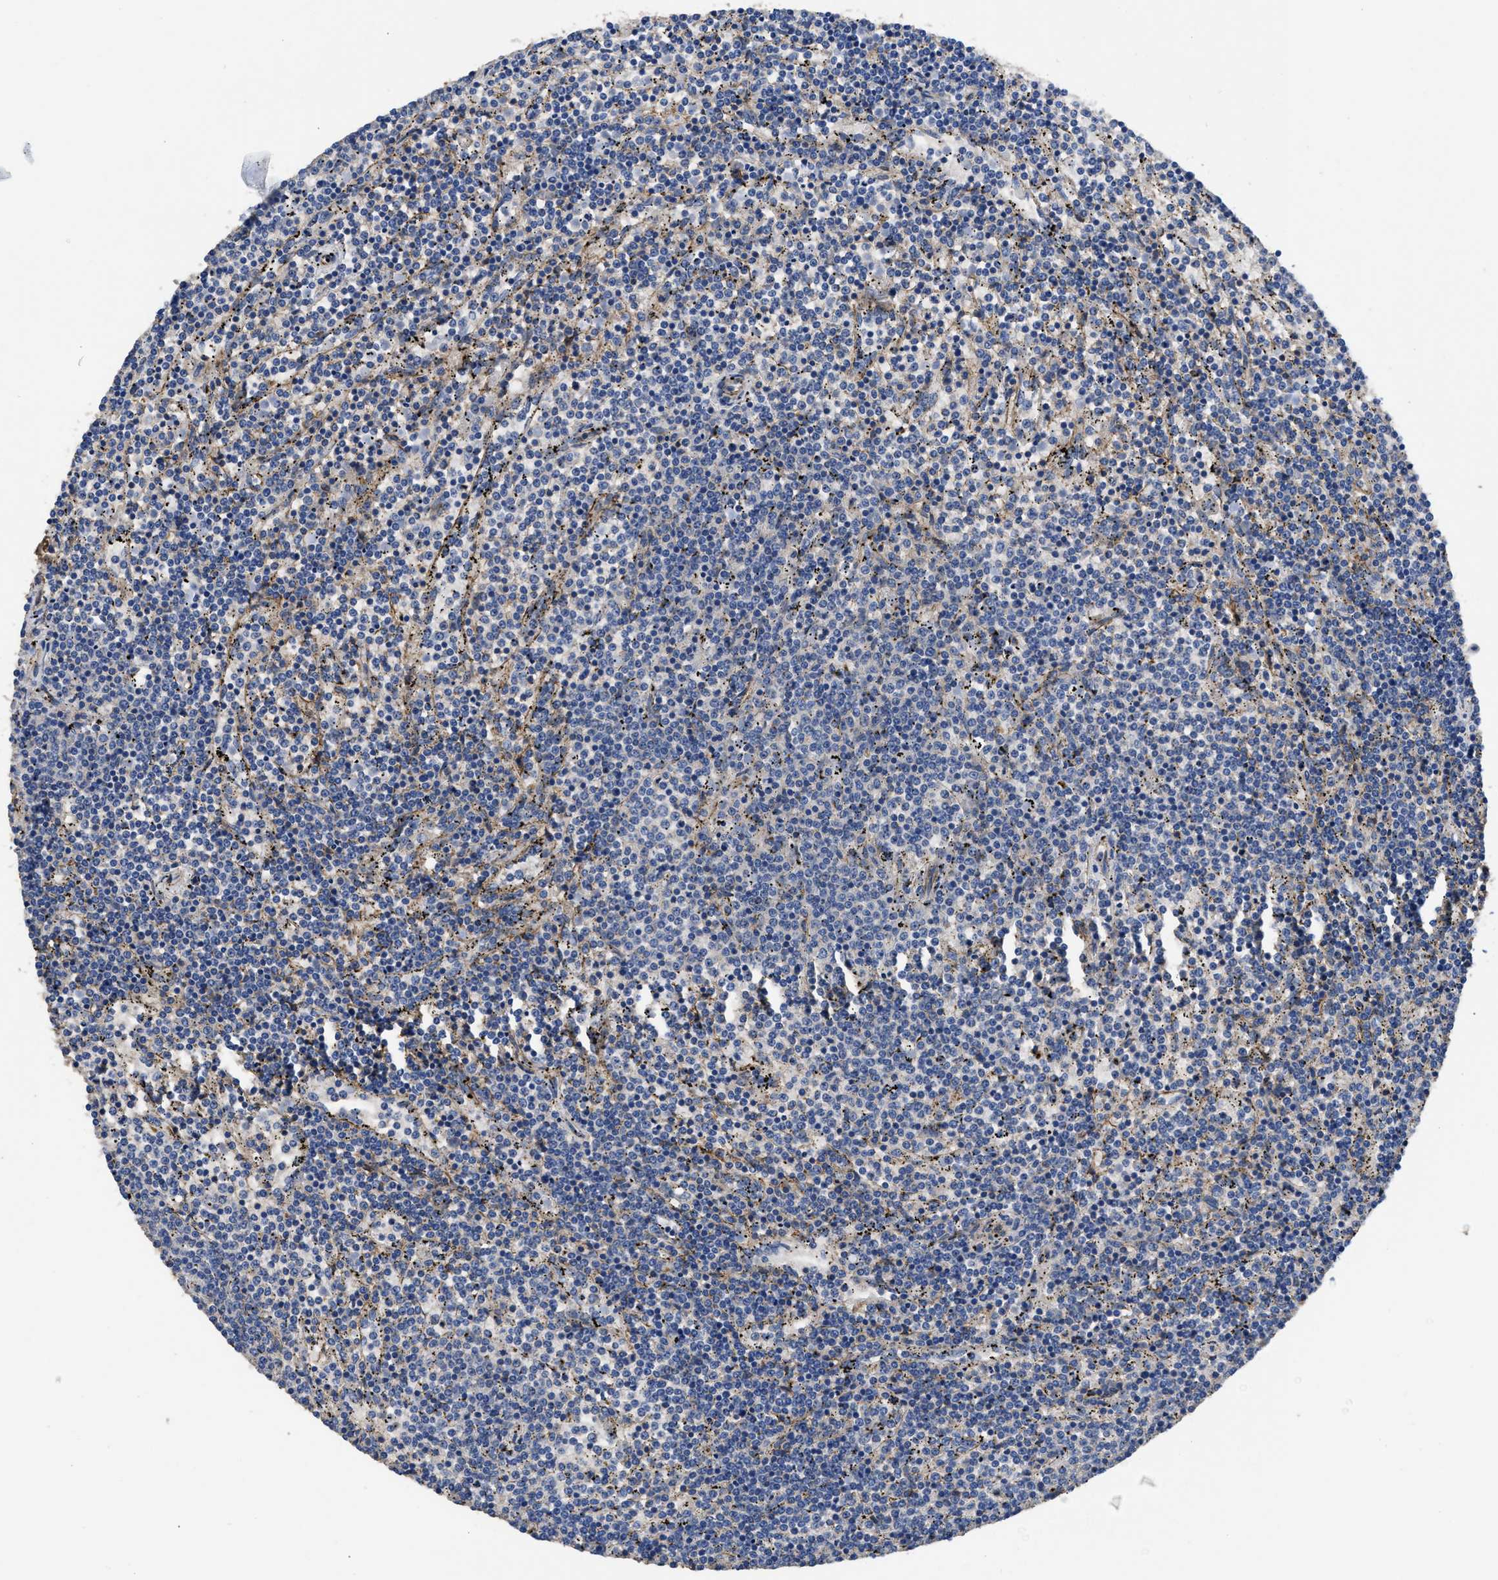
{"staining": {"intensity": "negative", "quantity": "none", "location": "none"}, "tissue": "lymphoma", "cell_type": "Tumor cells", "image_type": "cancer", "snomed": [{"axis": "morphology", "description": "Malignant lymphoma, non-Hodgkin's type, Low grade"}, {"axis": "topography", "description": "Spleen"}], "caption": "Tumor cells are negative for brown protein staining in malignant lymphoma, non-Hodgkin's type (low-grade). (Immunohistochemistry, brightfield microscopy, high magnification).", "gene": "USP4", "patient": {"sex": "female", "age": 50}}